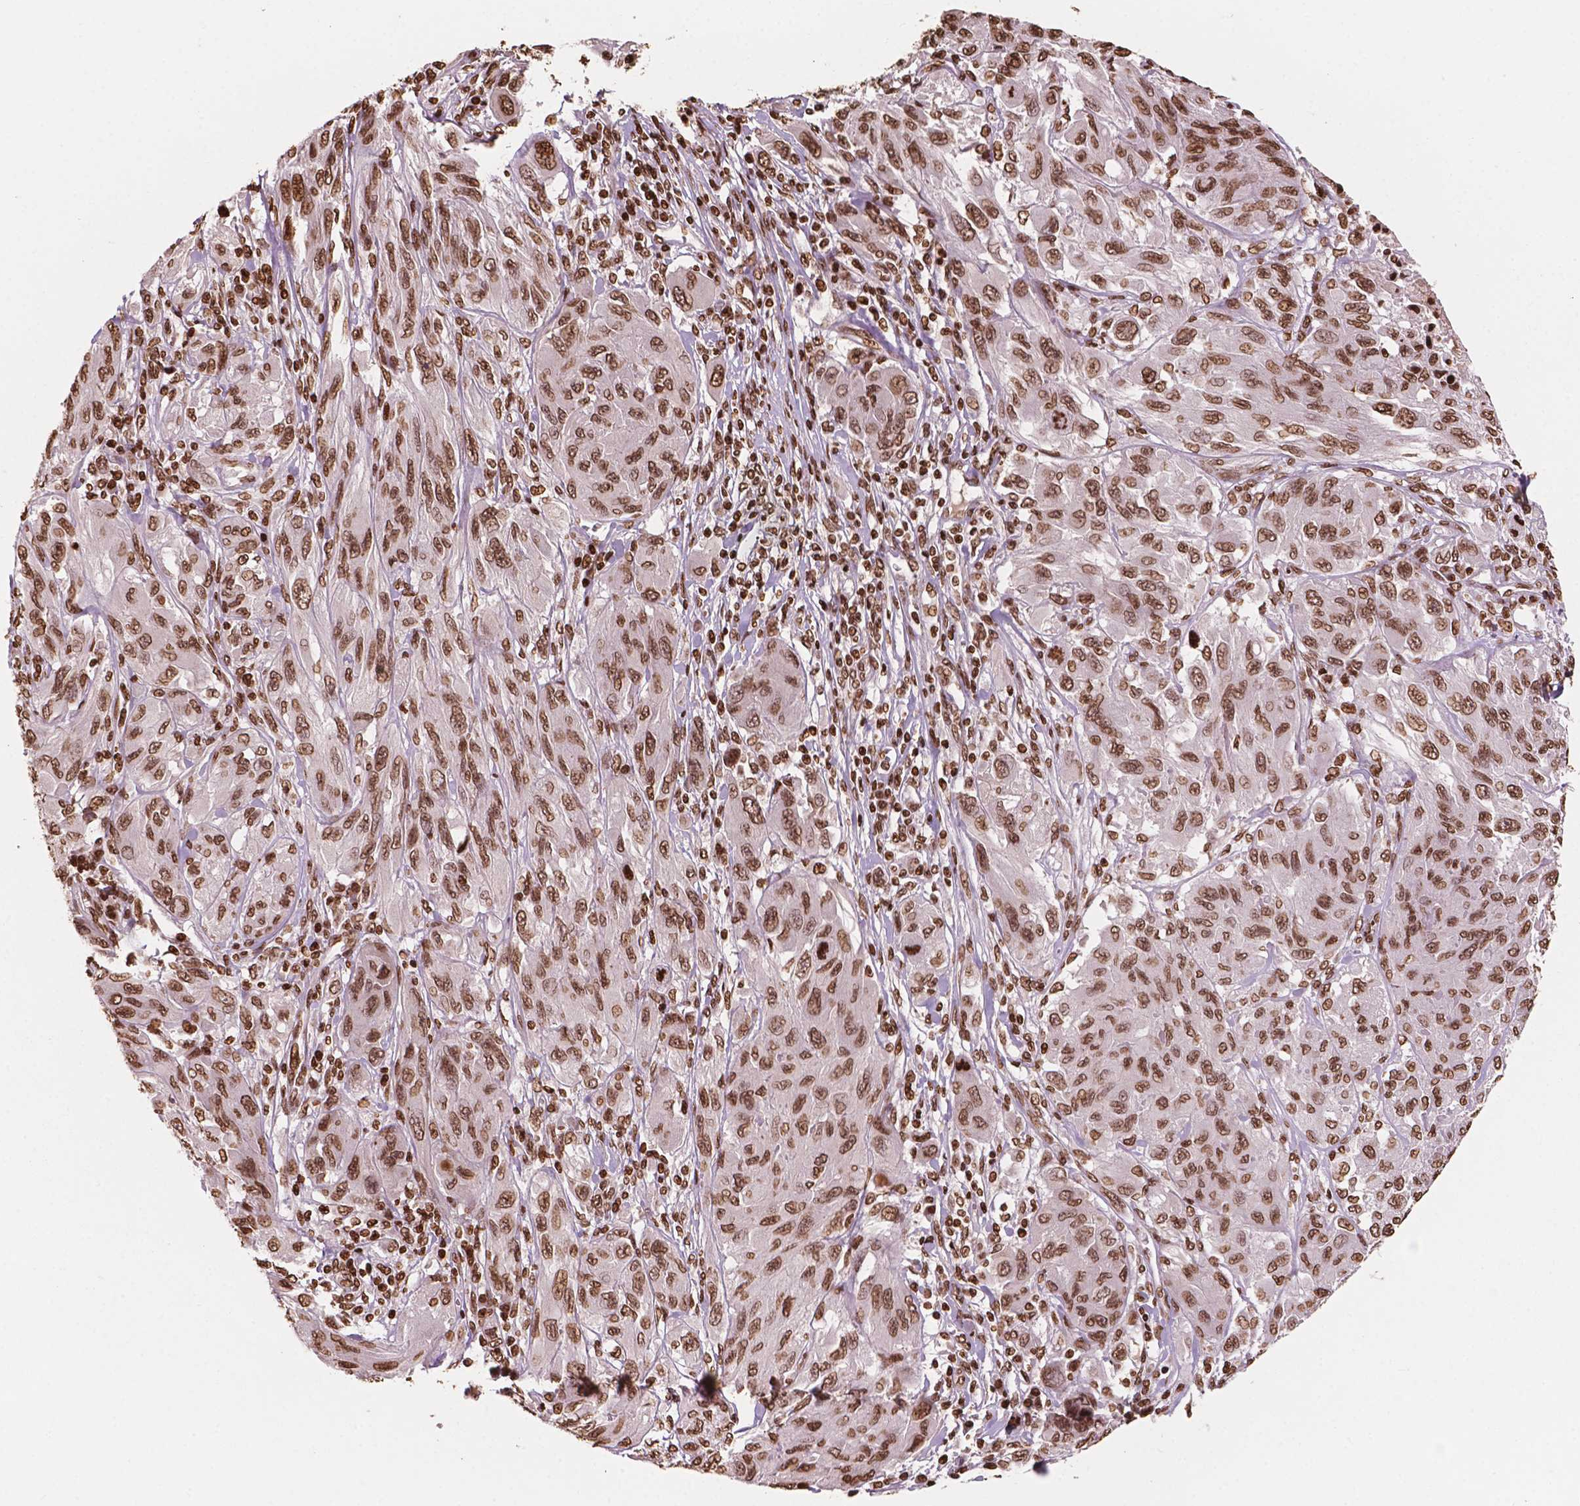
{"staining": {"intensity": "moderate", "quantity": ">75%", "location": "nuclear"}, "tissue": "melanoma", "cell_type": "Tumor cells", "image_type": "cancer", "snomed": [{"axis": "morphology", "description": "Malignant melanoma, NOS"}, {"axis": "topography", "description": "Skin"}], "caption": "Immunohistochemical staining of human melanoma shows medium levels of moderate nuclear staining in about >75% of tumor cells.", "gene": "H3C7", "patient": {"sex": "female", "age": 91}}